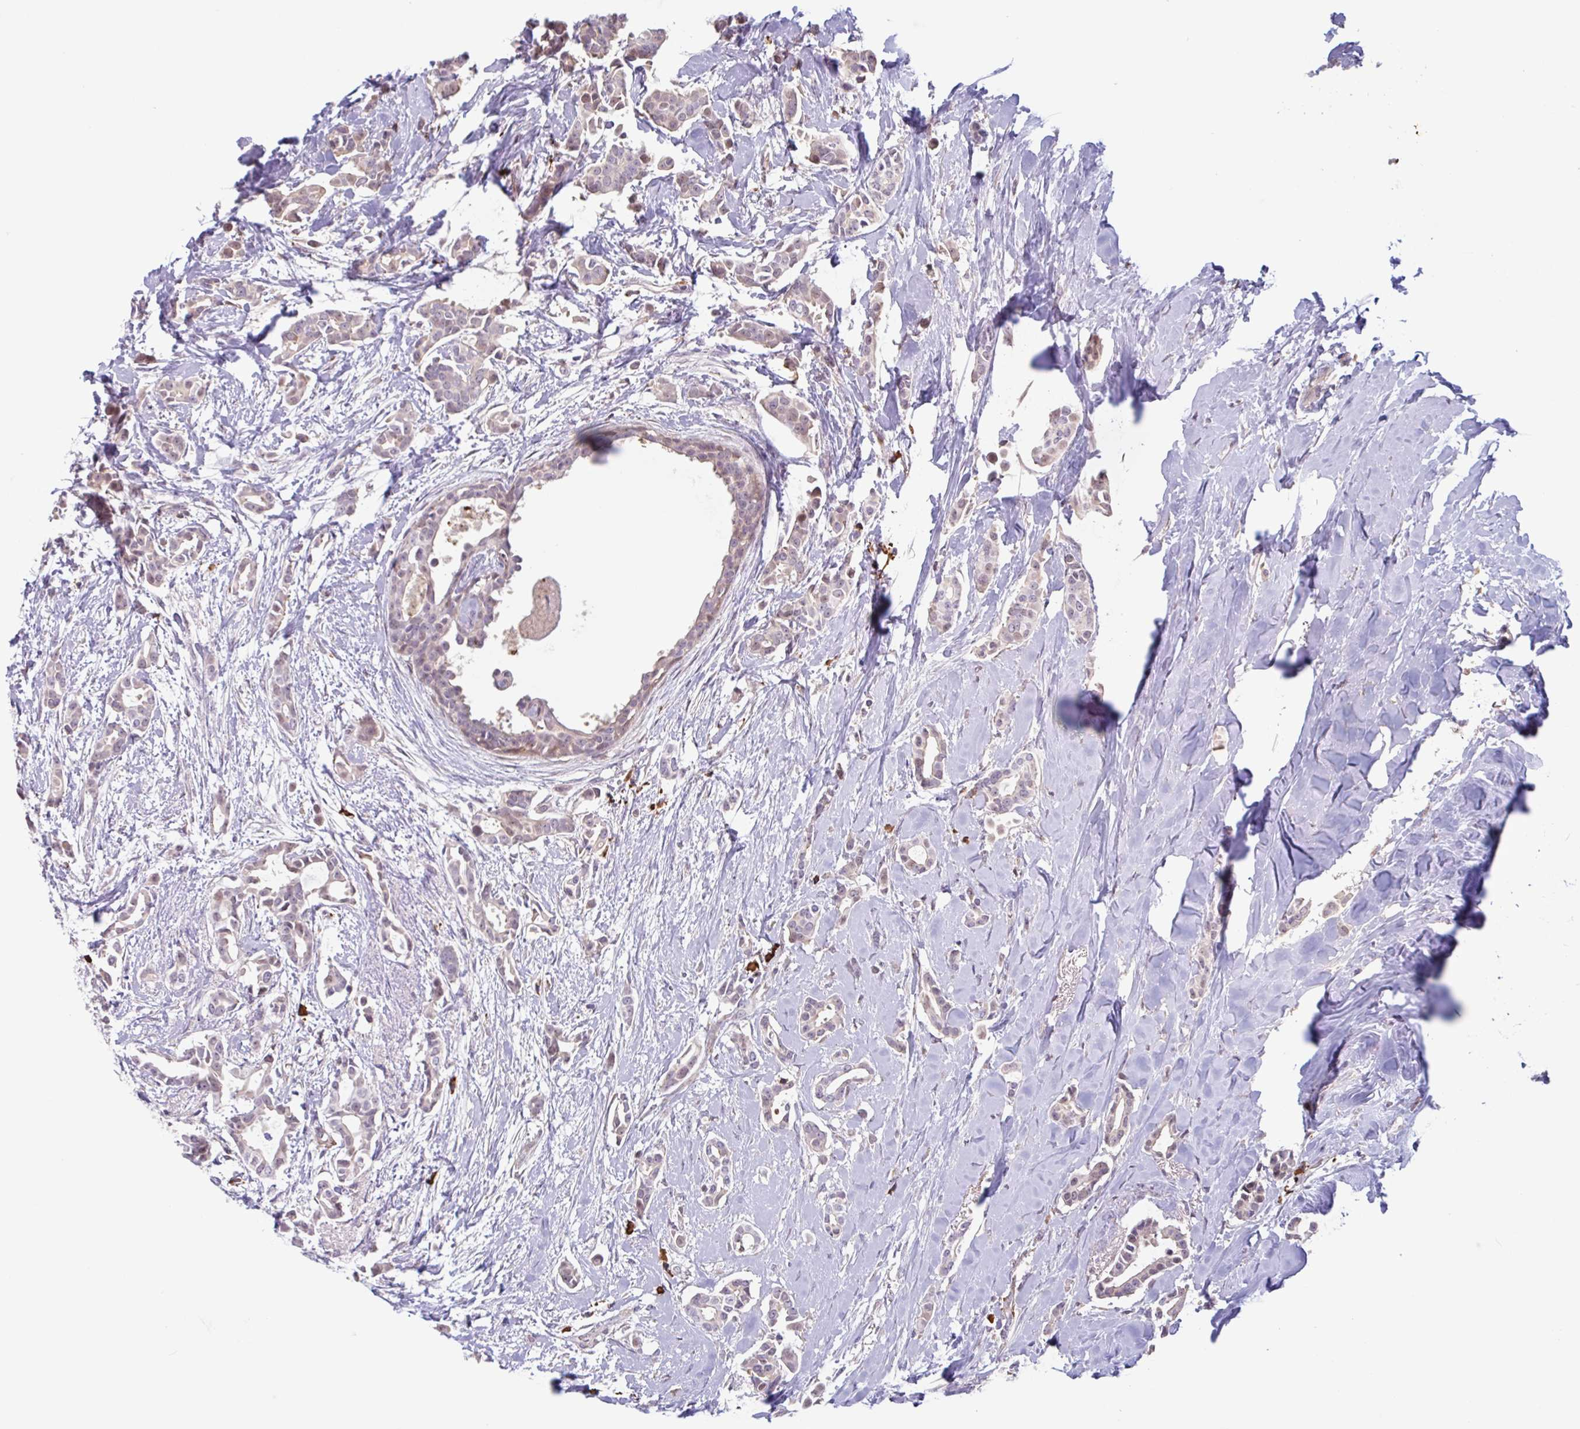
{"staining": {"intensity": "weak", "quantity": "<25%", "location": "cytoplasmic/membranous"}, "tissue": "breast cancer", "cell_type": "Tumor cells", "image_type": "cancer", "snomed": [{"axis": "morphology", "description": "Duct carcinoma"}, {"axis": "topography", "description": "Breast"}], "caption": "Immunohistochemistry image of human breast infiltrating ductal carcinoma stained for a protein (brown), which displays no expression in tumor cells.", "gene": "TAF1D", "patient": {"sex": "female", "age": 64}}